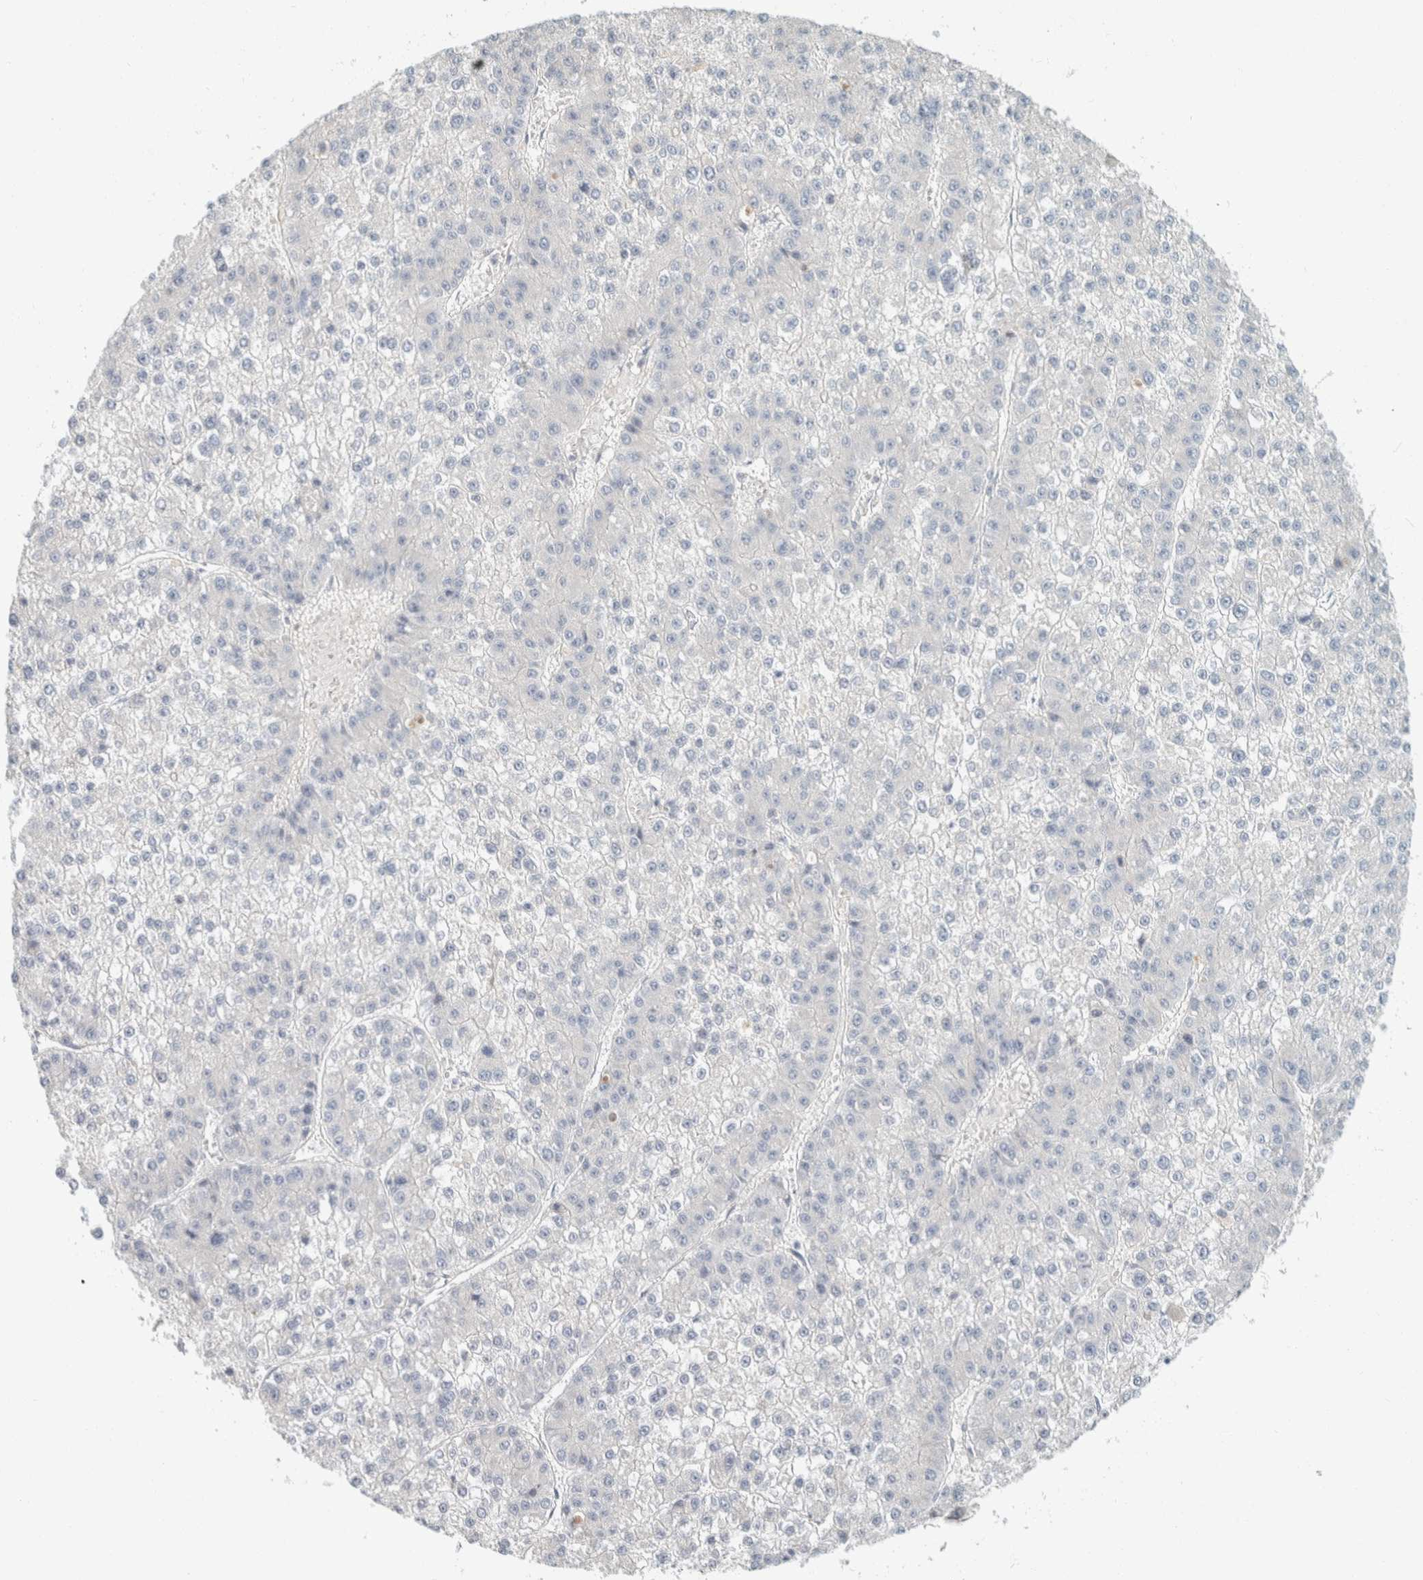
{"staining": {"intensity": "negative", "quantity": "none", "location": "none"}, "tissue": "liver cancer", "cell_type": "Tumor cells", "image_type": "cancer", "snomed": [{"axis": "morphology", "description": "Carcinoma, Hepatocellular, NOS"}, {"axis": "topography", "description": "Liver"}], "caption": "Immunohistochemical staining of liver hepatocellular carcinoma displays no significant staining in tumor cells.", "gene": "CDR2", "patient": {"sex": "female", "age": 73}}